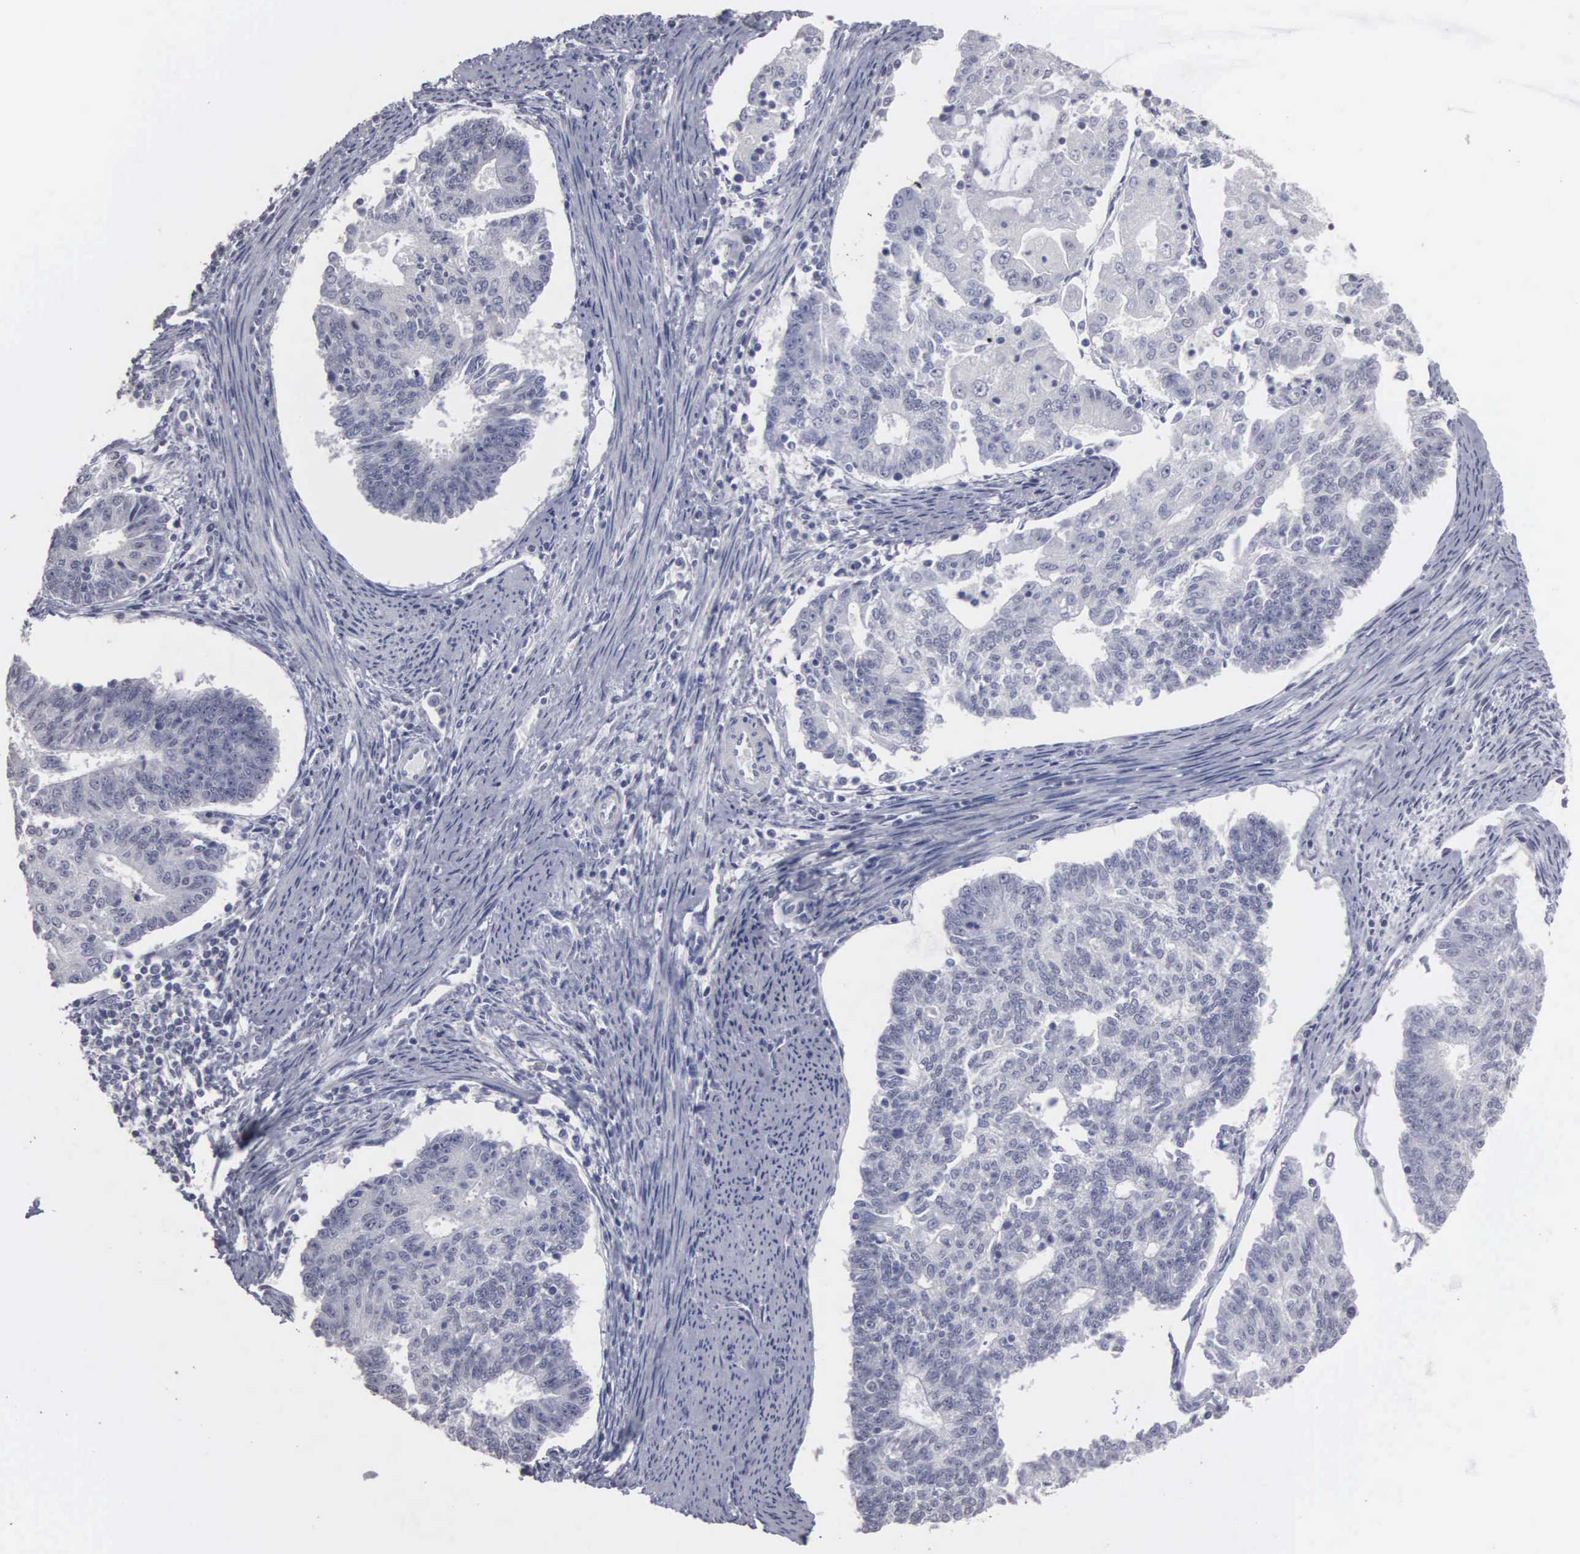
{"staining": {"intensity": "negative", "quantity": "none", "location": "none"}, "tissue": "endometrial cancer", "cell_type": "Tumor cells", "image_type": "cancer", "snomed": [{"axis": "morphology", "description": "Adenocarcinoma, NOS"}, {"axis": "topography", "description": "Endometrium"}], "caption": "Immunohistochemistry (IHC) of human adenocarcinoma (endometrial) shows no staining in tumor cells.", "gene": "UPB1", "patient": {"sex": "female", "age": 56}}